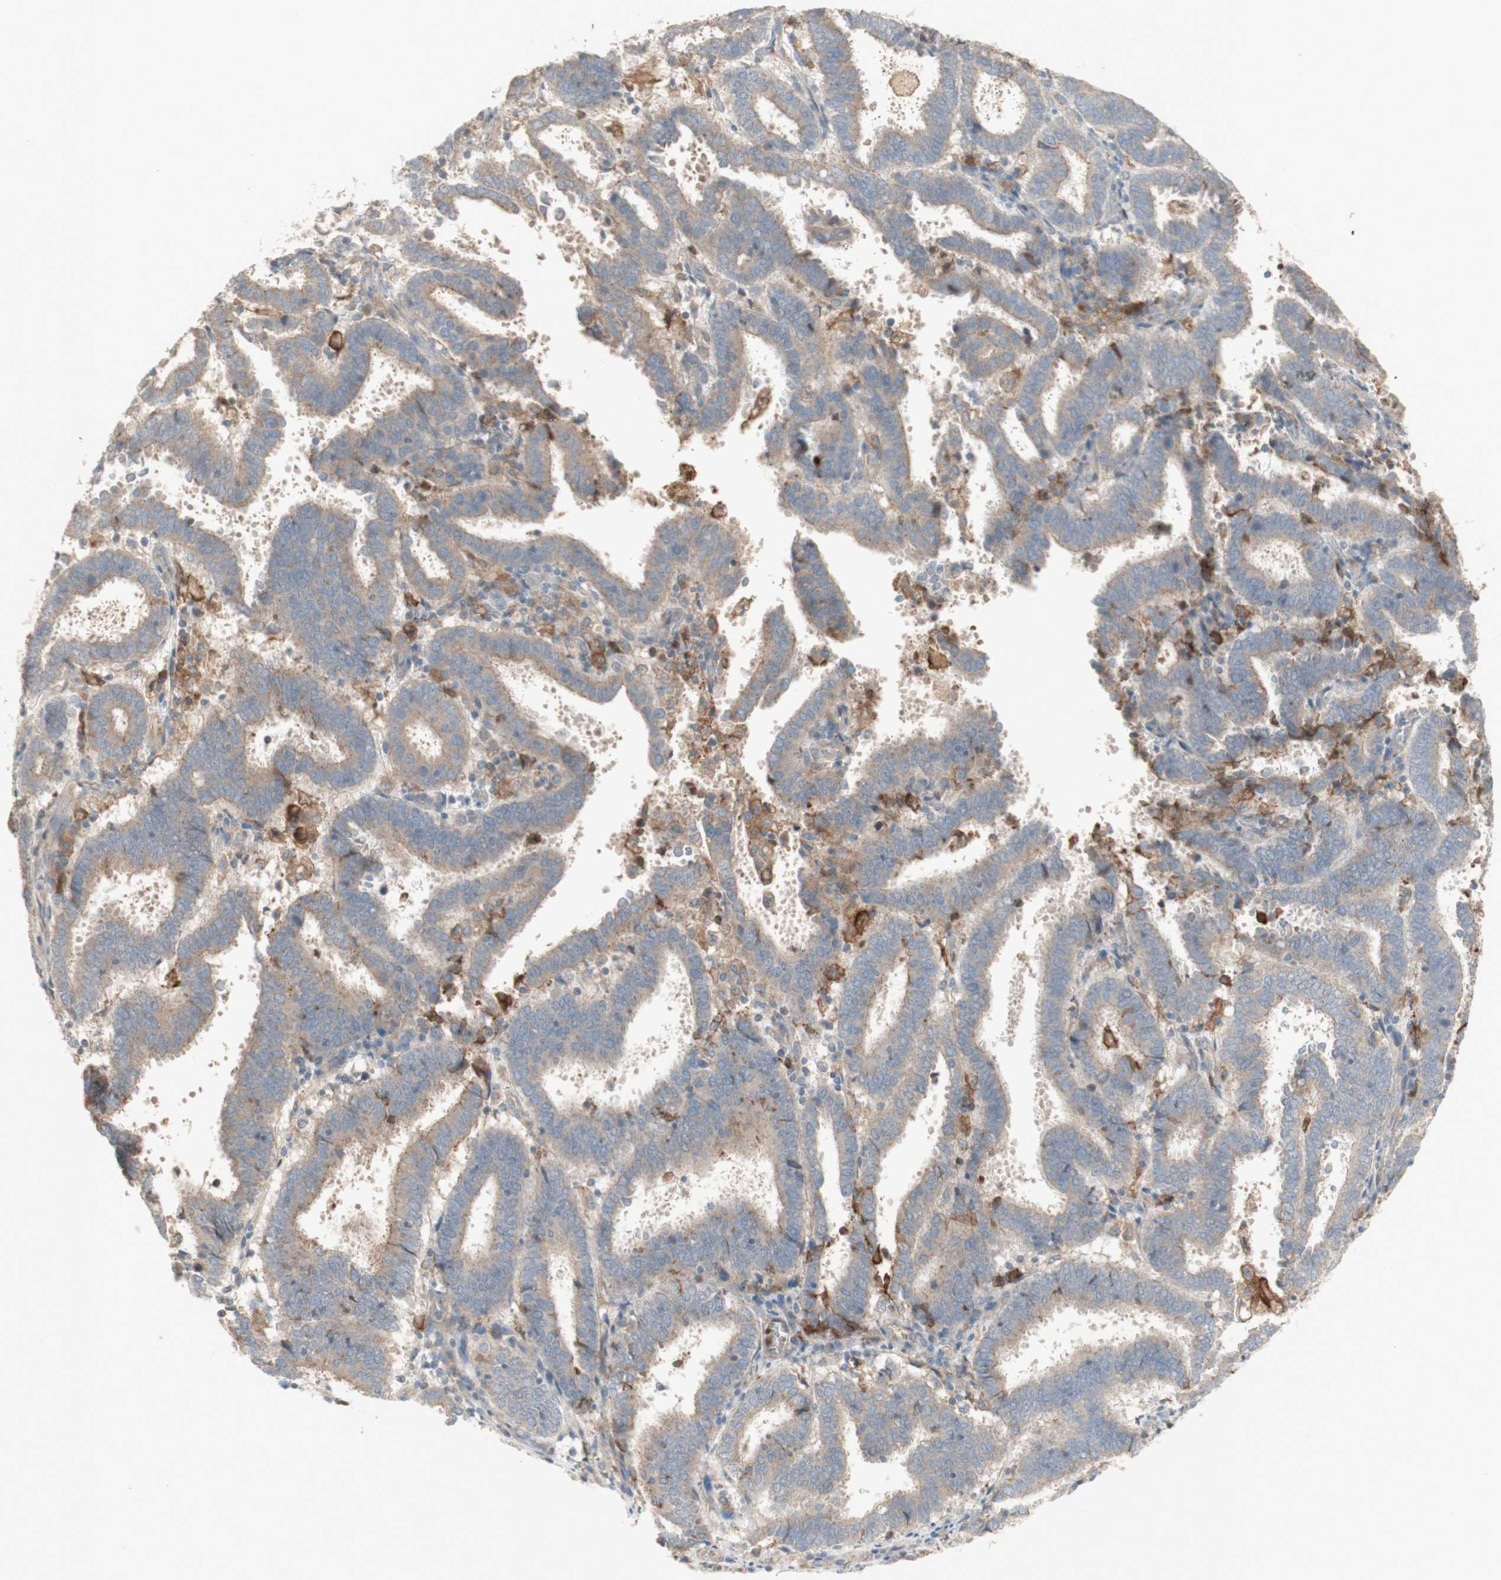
{"staining": {"intensity": "weak", "quantity": ">75%", "location": "cytoplasmic/membranous"}, "tissue": "endometrial cancer", "cell_type": "Tumor cells", "image_type": "cancer", "snomed": [{"axis": "morphology", "description": "Adenocarcinoma, NOS"}, {"axis": "topography", "description": "Uterus"}], "caption": "Immunohistochemistry (DAB) staining of adenocarcinoma (endometrial) reveals weak cytoplasmic/membranous protein positivity in approximately >75% of tumor cells.", "gene": "PTGER4", "patient": {"sex": "female", "age": 83}}